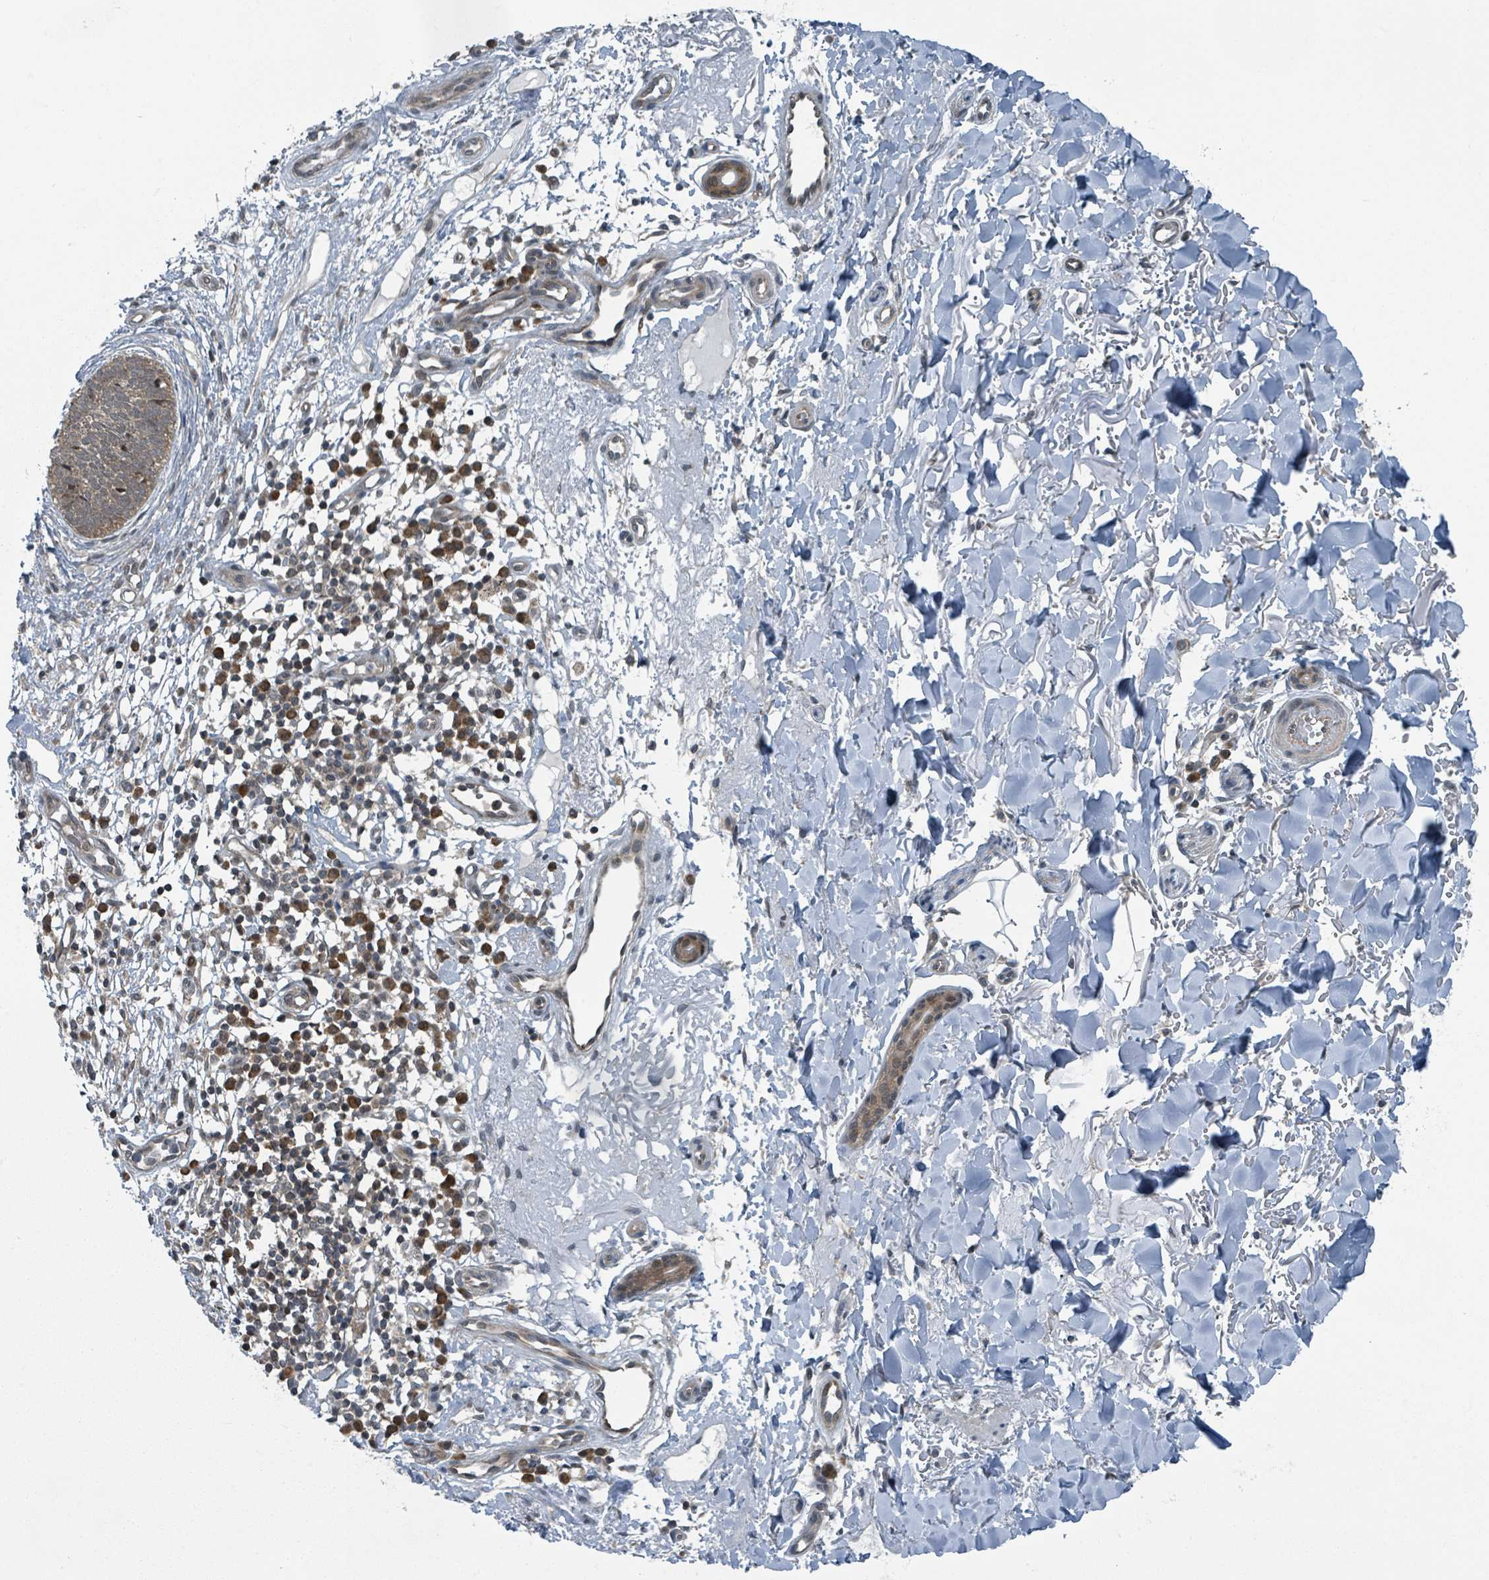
{"staining": {"intensity": "weak", "quantity": "25%-75%", "location": "cytoplasmic/membranous,nuclear"}, "tissue": "skin cancer", "cell_type": "Tumor cells", "image_type": "cancer", "snomed": [{"axis": "morphology", "description": "Basal cell carcinoma"}, {"axis": "topography", "description": "Skin"}], "caption": "Weak cytoplasmic/membranous and nuclear expression for a protein is appreciated in about 25%-75% of tumor cells of basal cell carcinoma (skin) using immunohistochemistry.", "gene": "GOLGA7", "patient": {"sex": "male", "age": 84}}